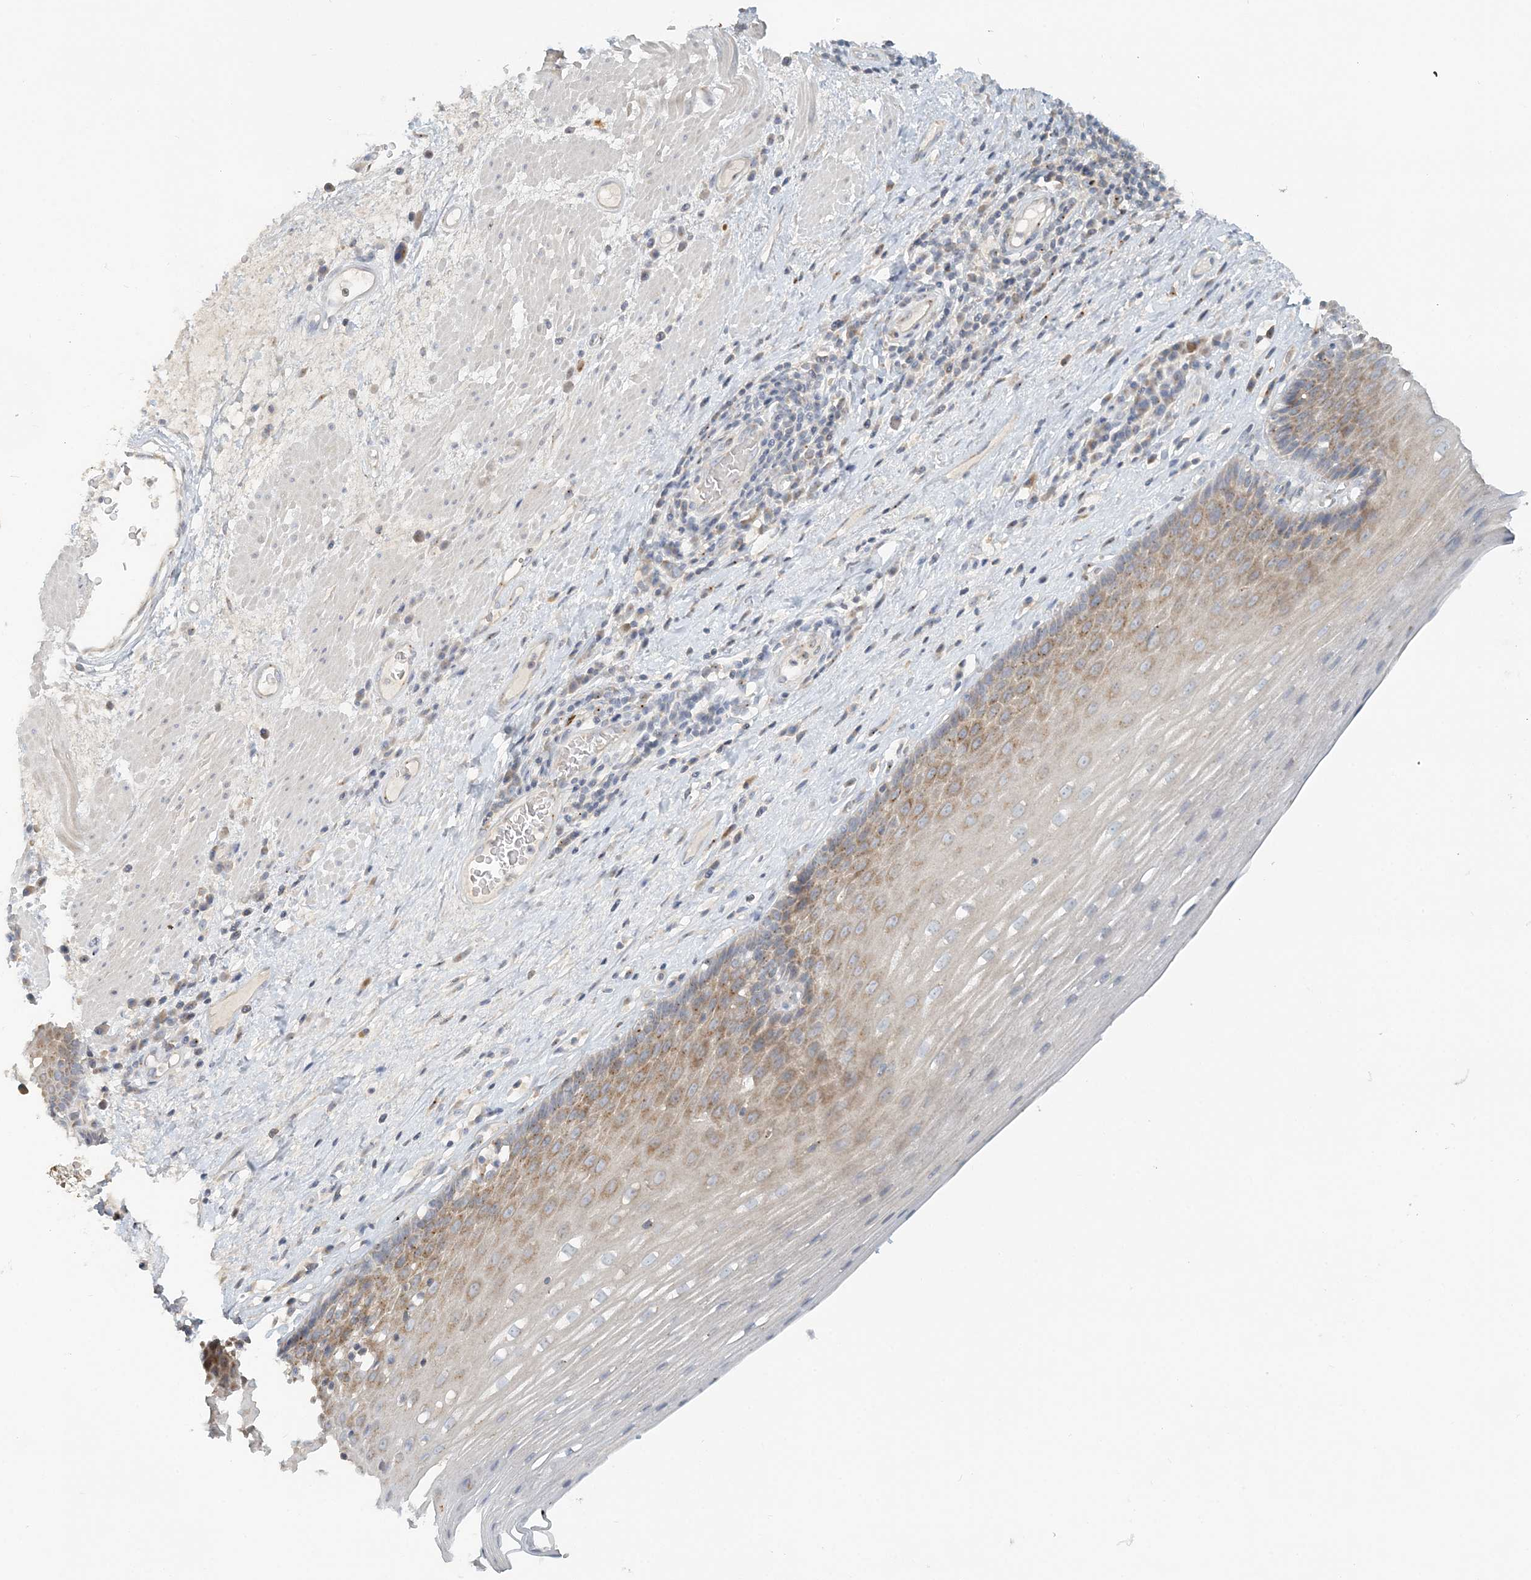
{"staining": {"intensity": "weak", "quantity": "25%-75%", "location": "cytoplasmic/membranous"}, "tissue": "esophagus", "cell_type": "Squamous epithelial cells", "image_type": "normal", "snomed": [{"axis": "morphology", "description": "Normal tissue, NOS"}, {"axis": "topography", "description": "Esophagus"}], "caption": "Immunohistochemistry histopathology image of unremarkable esophagus: esophagus stained using IHC displays low levels of weak protein expression localized specifically in the cytoplasmic/membranous of squamous epithelial cells, appearing as a cytoplasmic/membranous brown color.", "gene": "NAA11", "patient": {"sex": "male", "age": 62}}